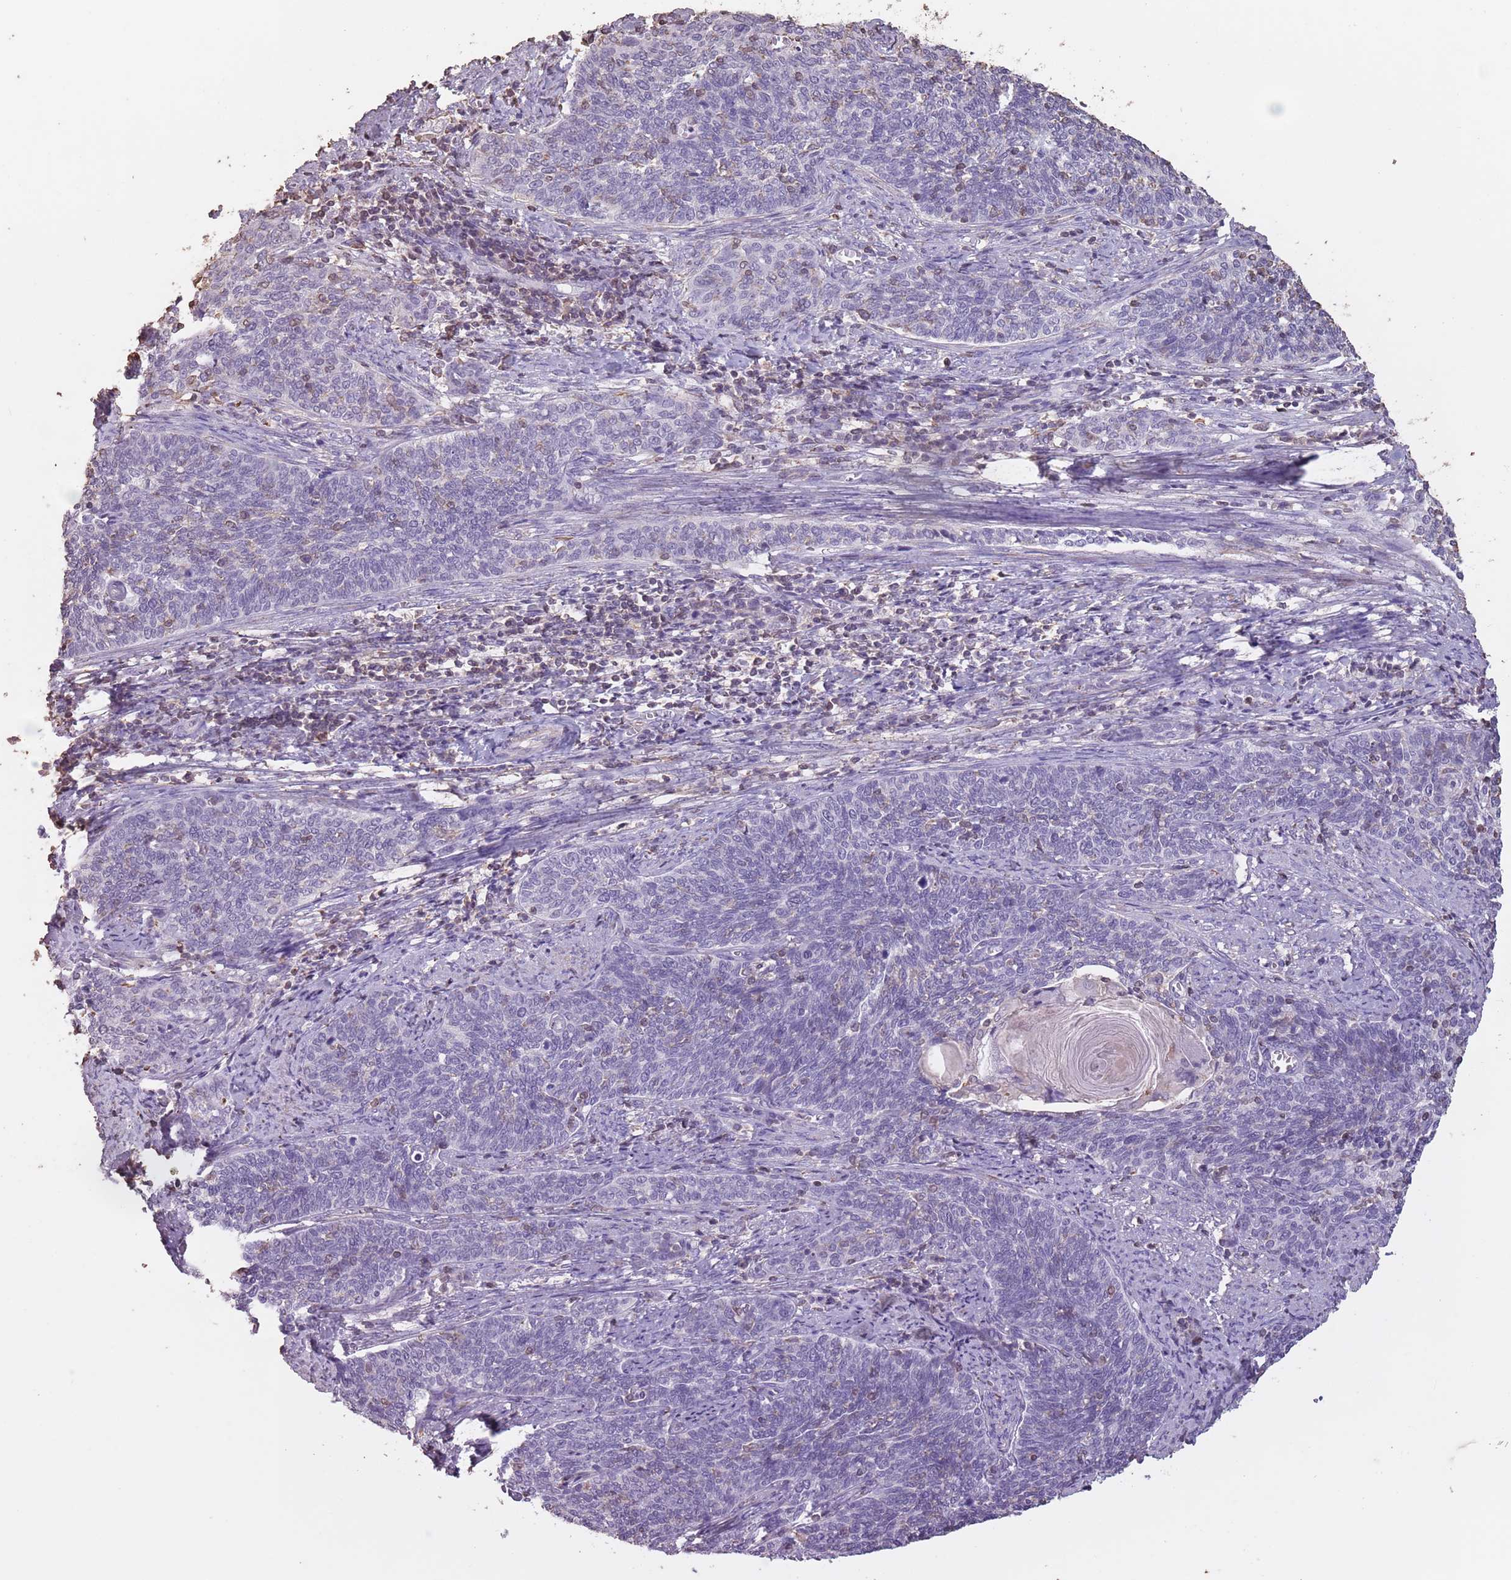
{"staining": {"intensity": "negative", "quantity": "none", "location": "none"}, "tissue": "cervical cancer", "cell_type": "Tumor cells", "image_type": "cancer", "snomed": [{"axis": "morphology", "description": "Squamous cell carcinoma, NOS"}, {"axis": "topography", "description": "Cervix"}], "caption": "The photomicrograph demonstrates no significant positivity in tumor cells of cervical squamous cell carcinoma. (DAB IHC with hematoxylin counter stain).", "gene": "SUN5", "patient": {"sex": "female", "age": 39}}